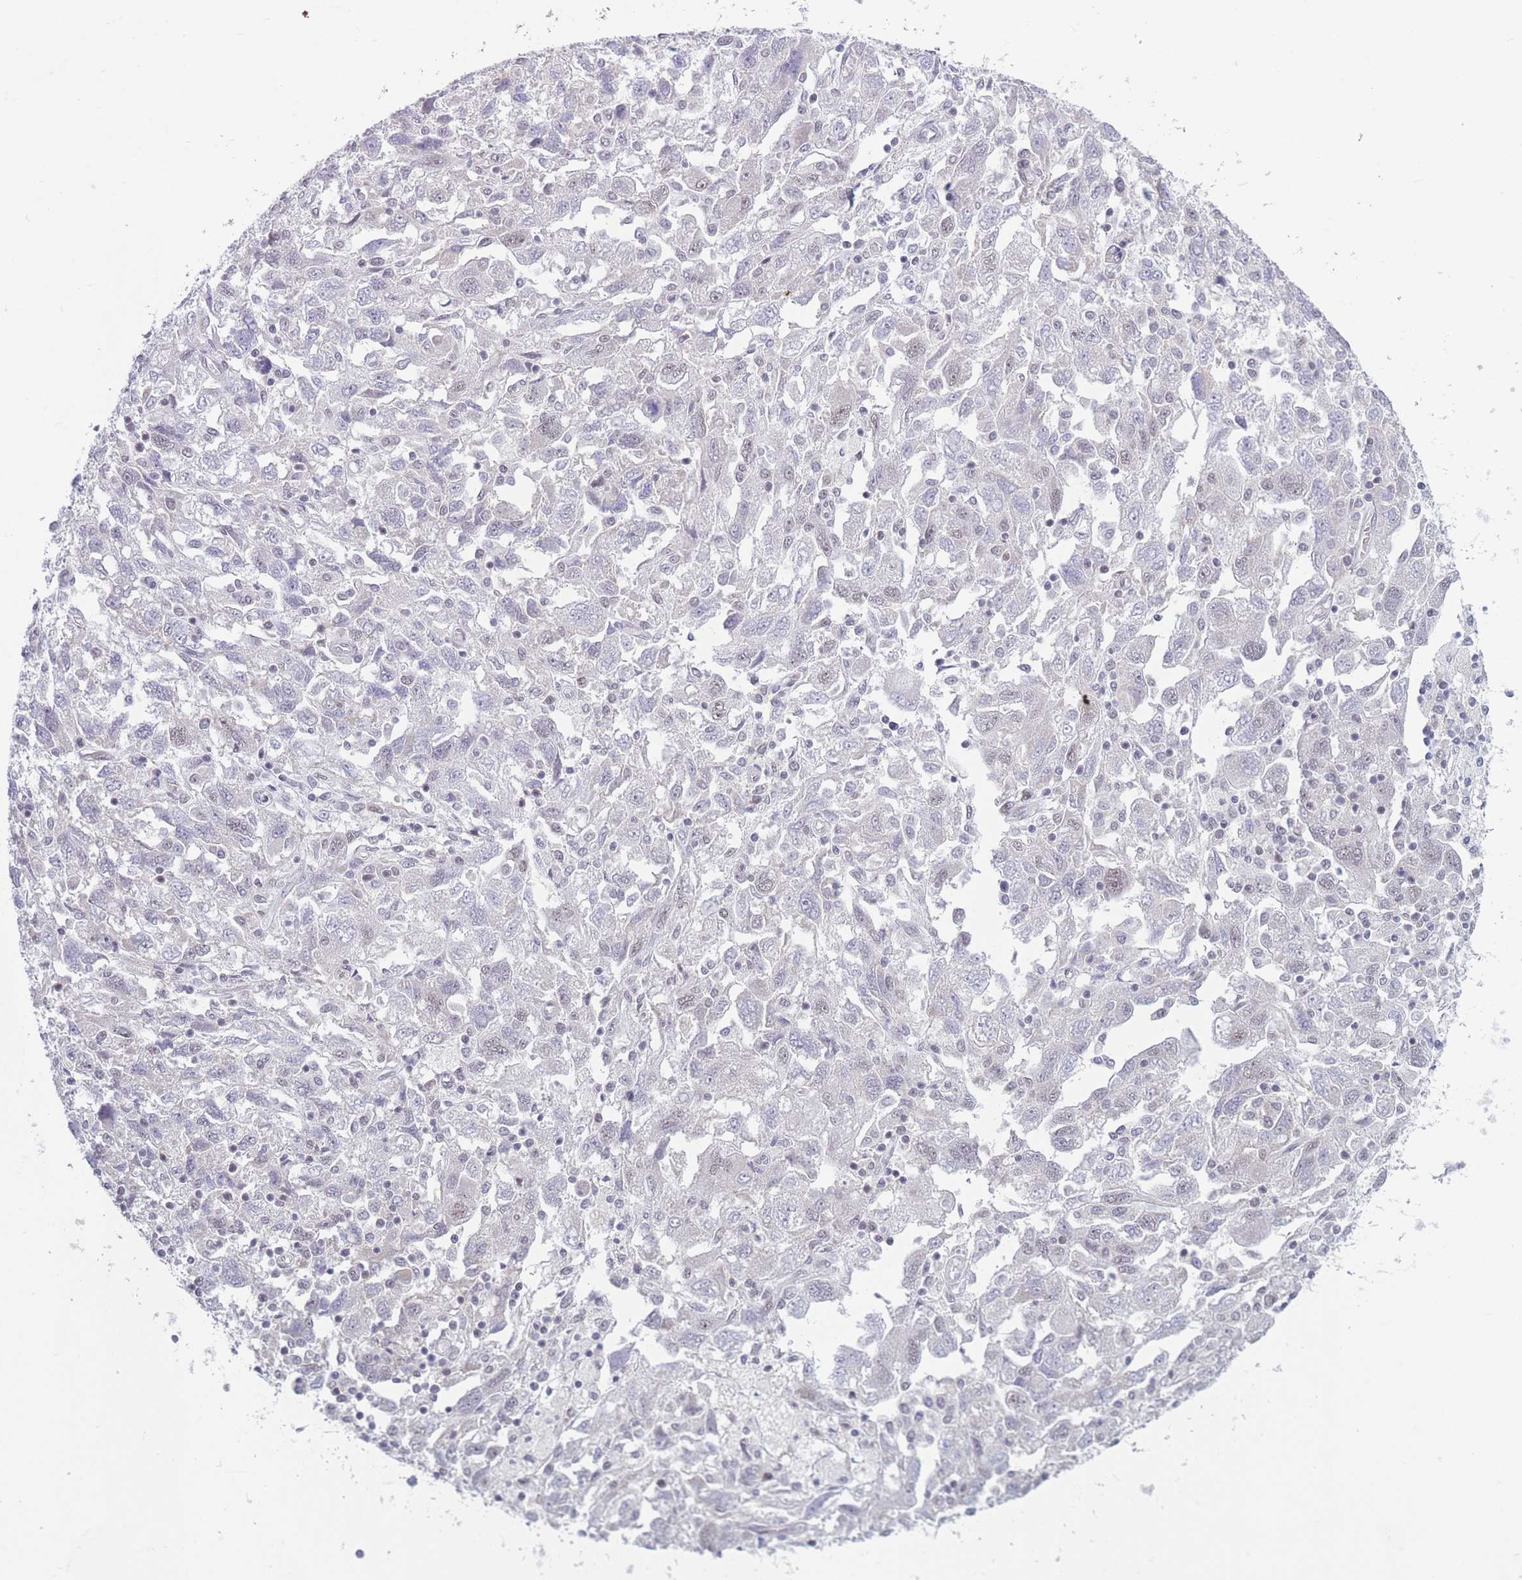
{"staining": {"intensity": "negative", "quantity": "none", "location": "none"}, "tissue": "ovarian cancer", "cell_type": "Tumor cells", "image_type": "cancer", "snomed": [{"axis": "morphology", "description": "Carcinoma, NOS"}, {"axis": "morphology", "description": "Cystadenocarcinoma, serous, NOS"}, {"axis": "topography", "description": "Ovary"}], "caption": "This is a photomicrograph of immunohistochemistry staining of ovarian serous cystadenocarcinoma, which shows no positivity in tumor cells. The staining is performed using DAB brown chromogen with nuclei counter-stained in using hematoxylin.", "gene": "ARID3B", "patient": {"sex": "female", "age": 69}}